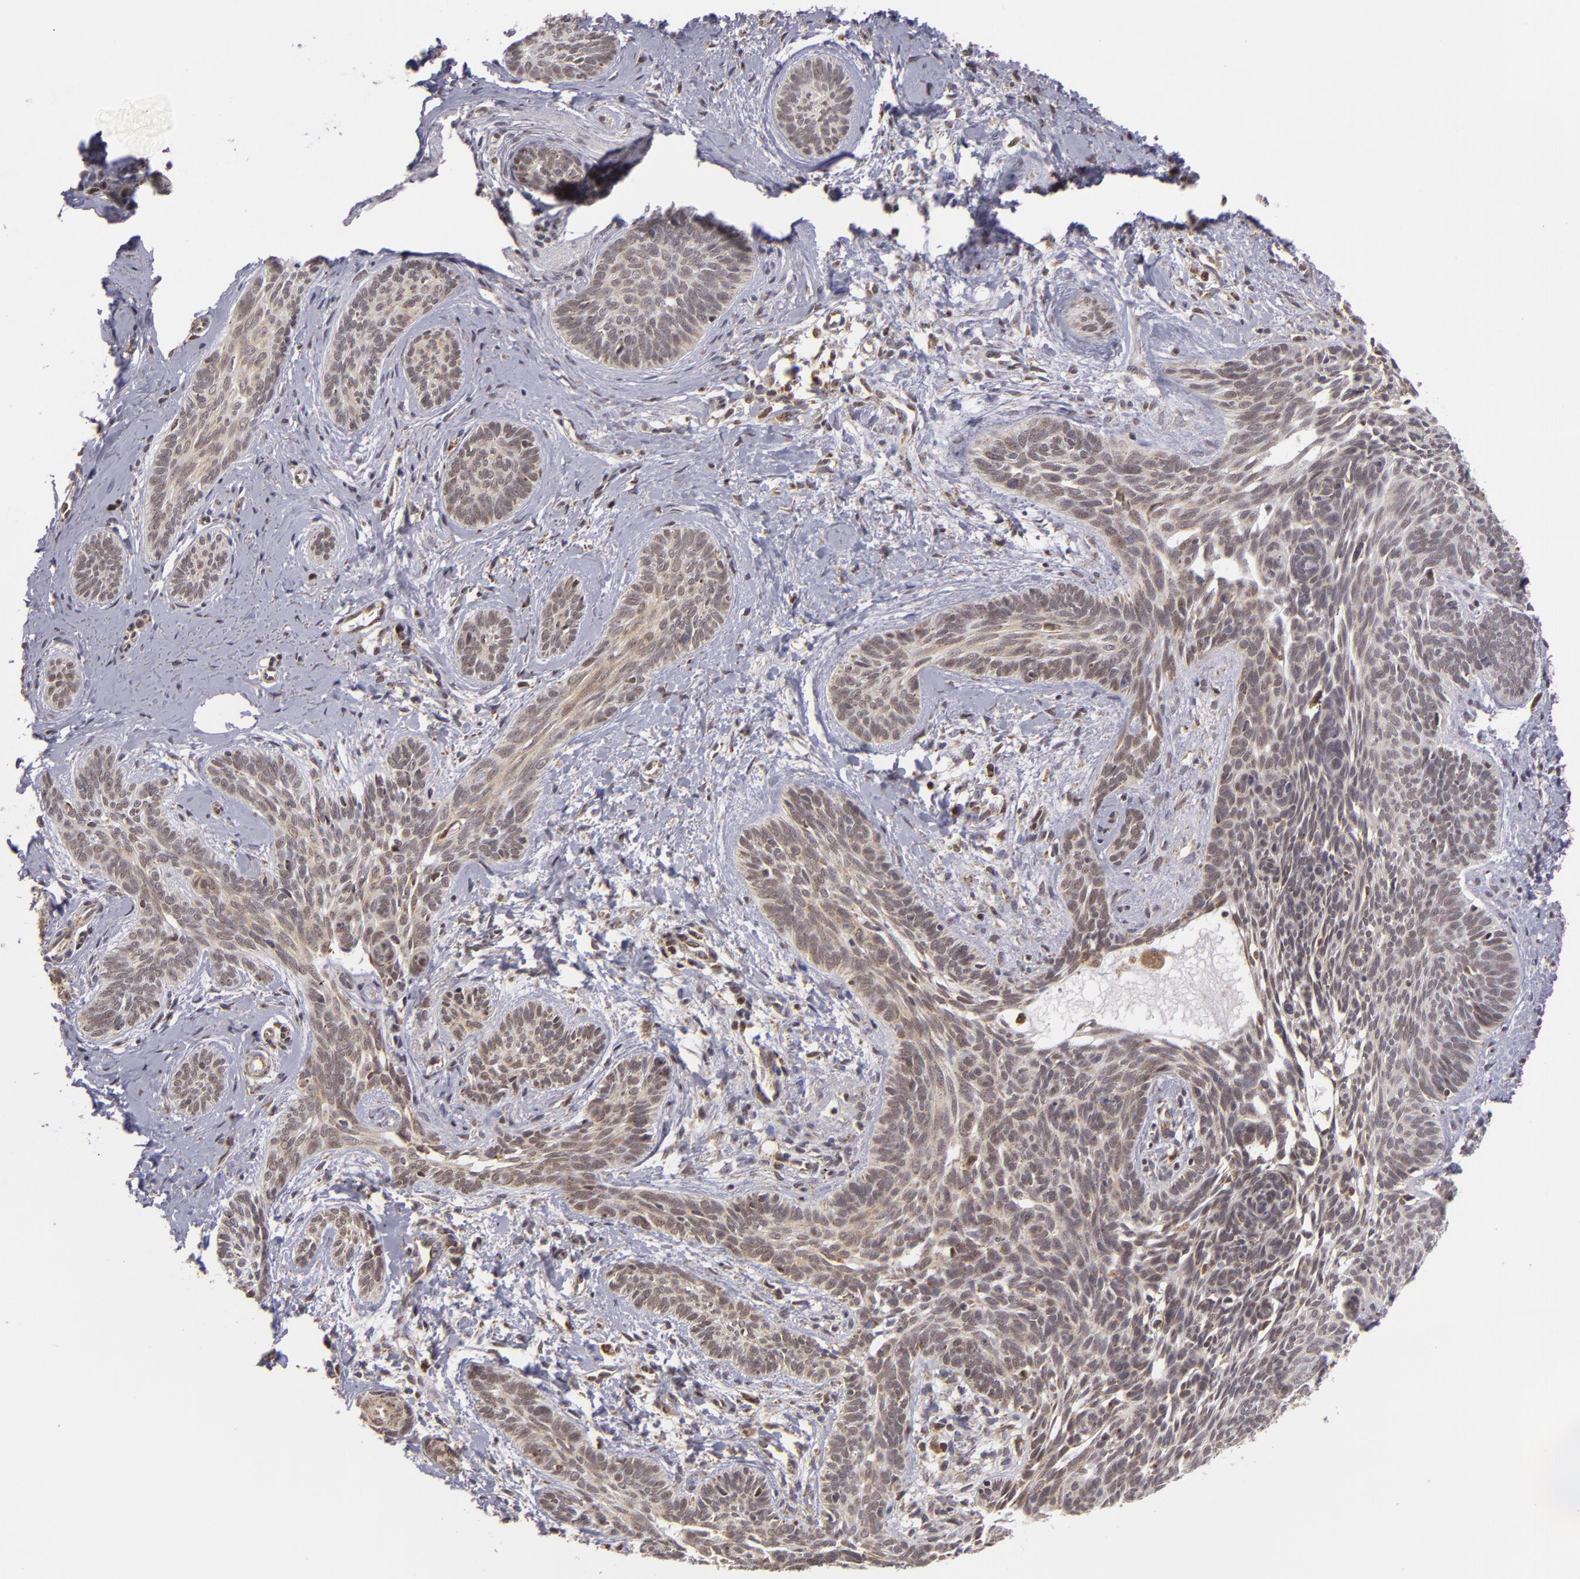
{"staining": {"intensity": "weak", "quantity": "25%-75%", "location": "nuclear"}, "tissue": "skin cancer", "cell_type": "Tumor cells", "image_type": "cancer", "snomed": [{"axis": "morphology", "description": "Basal cell carcinoma"}, {"axis": "topography", "description": "Skin"}], "caption": "The image exhibits a brown stain indicating the presence of a protein in the nuclear of tumor cells in skin cancer. (DAB (3,3'-diaminobenzidine) IHC with brightfield microscopy, high magnification).", "gene": "MXD1", "patient": {"sex": "female", "age": 81}}